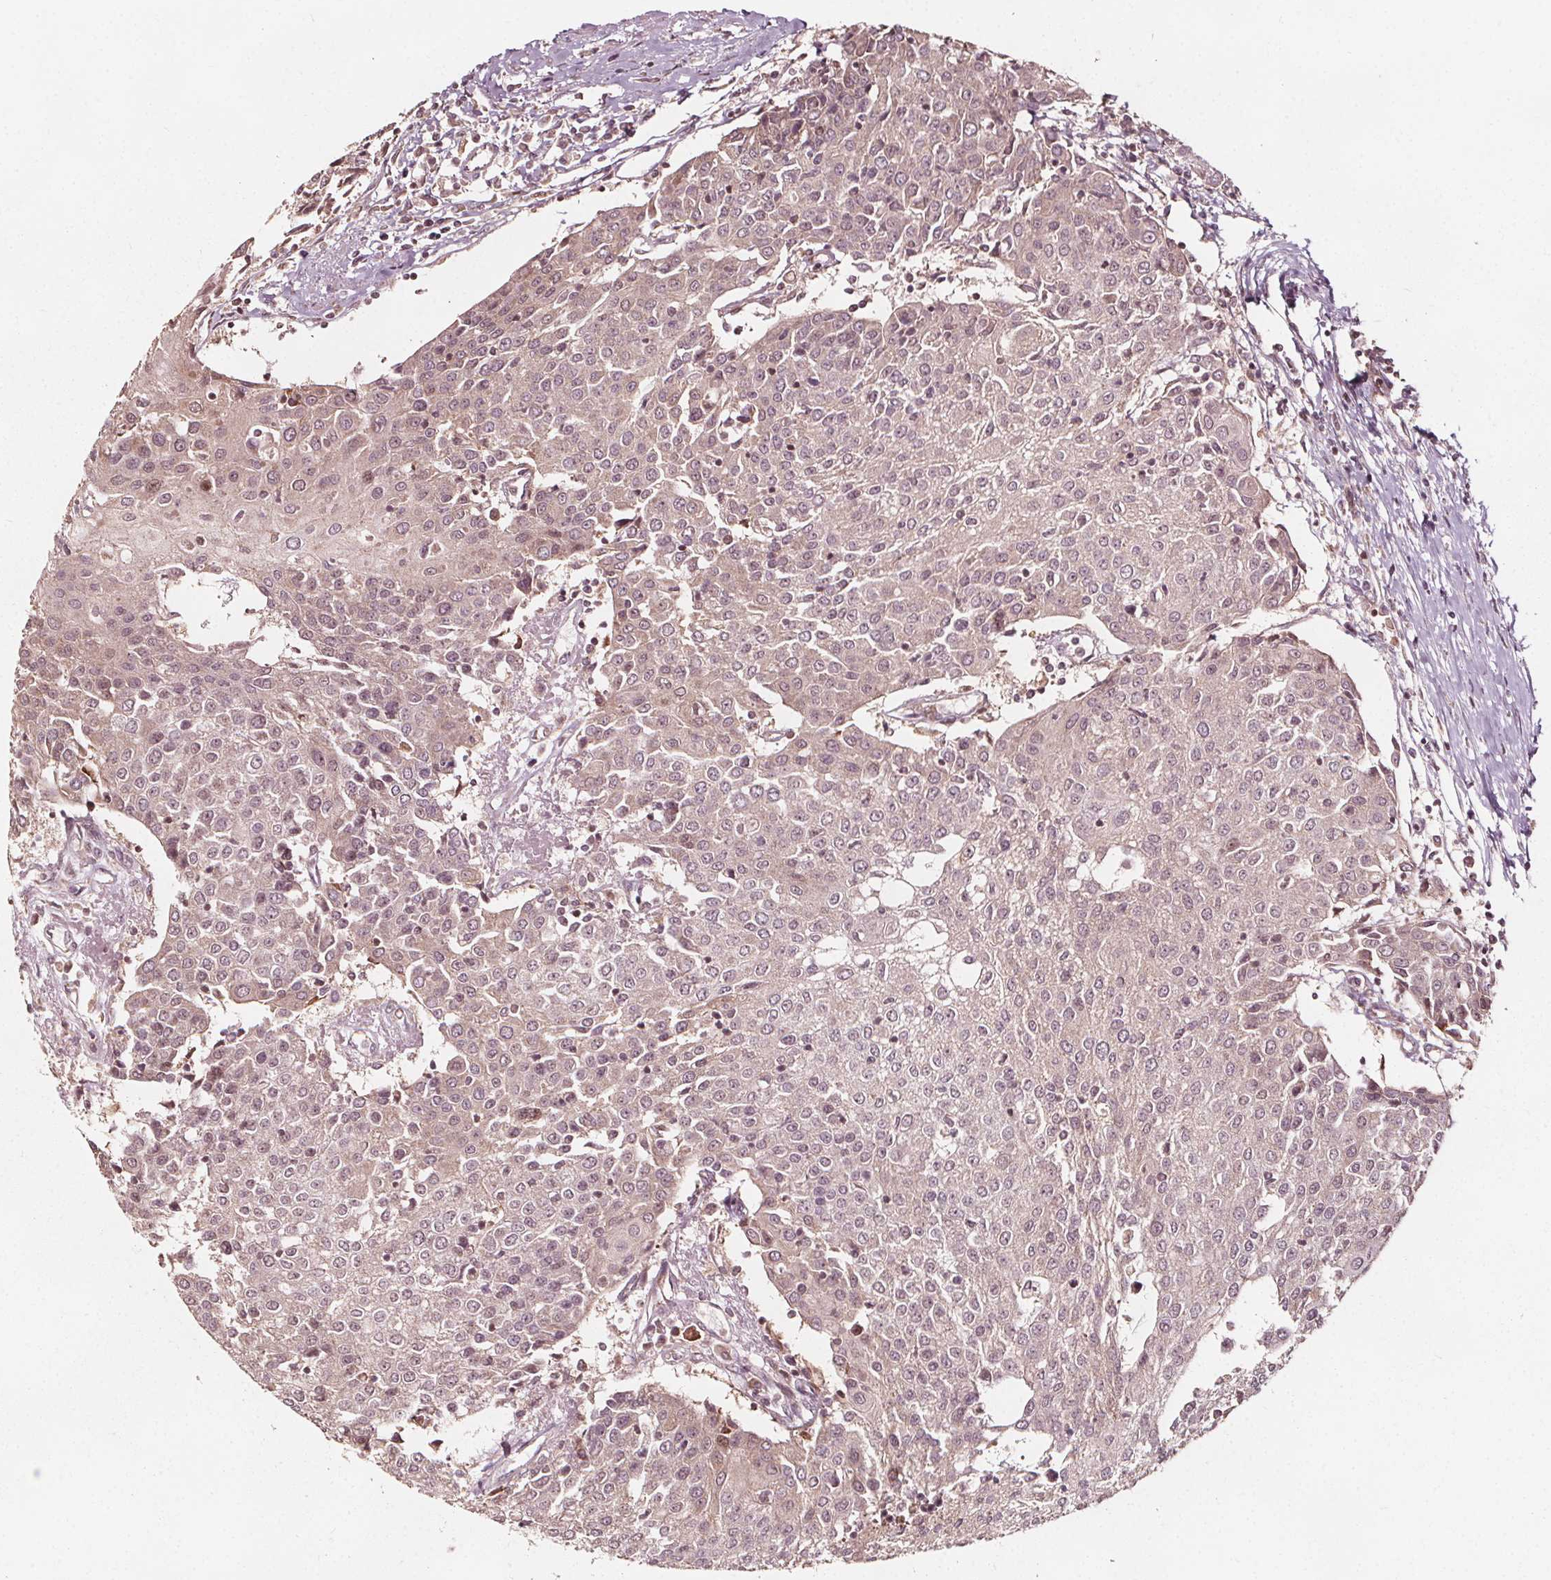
{"staining": {"intensity": "weak", "quantity": "25%-75%", "location": "cytoplasmic/membranous"}, "tissue": "urothelial cancer", "cell_type": "Tumor cells", "image_type": "cancer", "snomed": [{"axis": "morphology", "description": "Urothelial carcinoma, High grade"}, {"axis": "topography", "description": "Urinary bladder"}], "caption": "High-magnification brightfield microscopy of urothelial carcinoma (high-grade) stained with DAB (3,3'-diaminobenzidine) (brown) and counterstained with hematoxylin (blue). tumor cells exhibit weak cytoplasmic/membranous positivity is seen in about25%-75% of cells.", "gene": "AIP", "patient": {"sex": "female", "age": 85}}